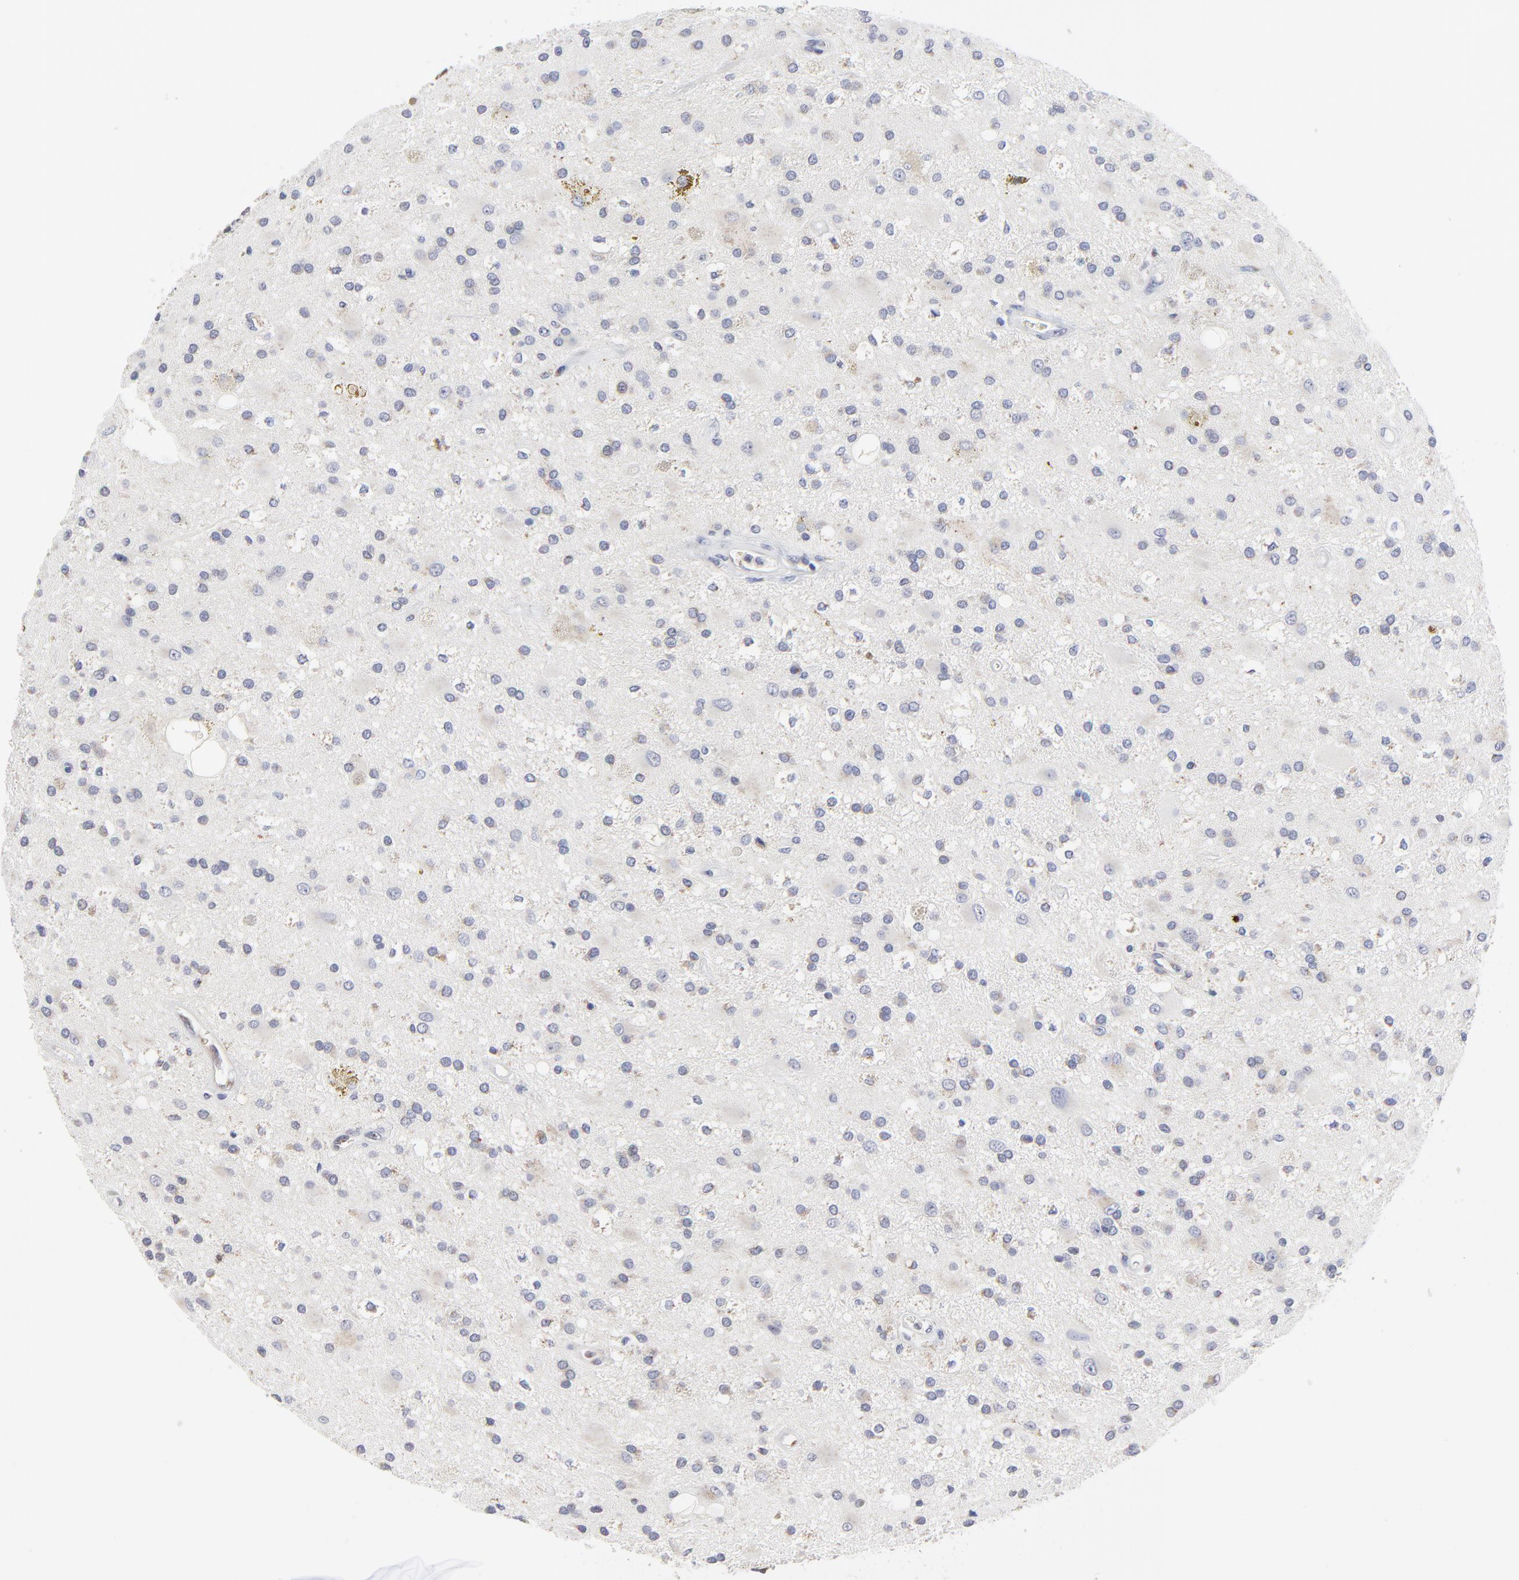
{"staining": {"intensity": "negative", "quantity": "none", "location": "none"}, "tissue": "glioma", "cell_type": "Tumor cells", "image_type": "cancer", "snomed": [{"axis": "morphology", "description": "Glioma, malignant, High grade"}, {"axis": "topography", "description": "Brain"}], "caption": "A high-resolution image shows IHC staining of malignant glioma (high-grade), which reveals no significant expression in tumor cells. Nuclei are stained in blue.", "gene": "NCAPH", "patient": {"sex": "female", "age": 60}}